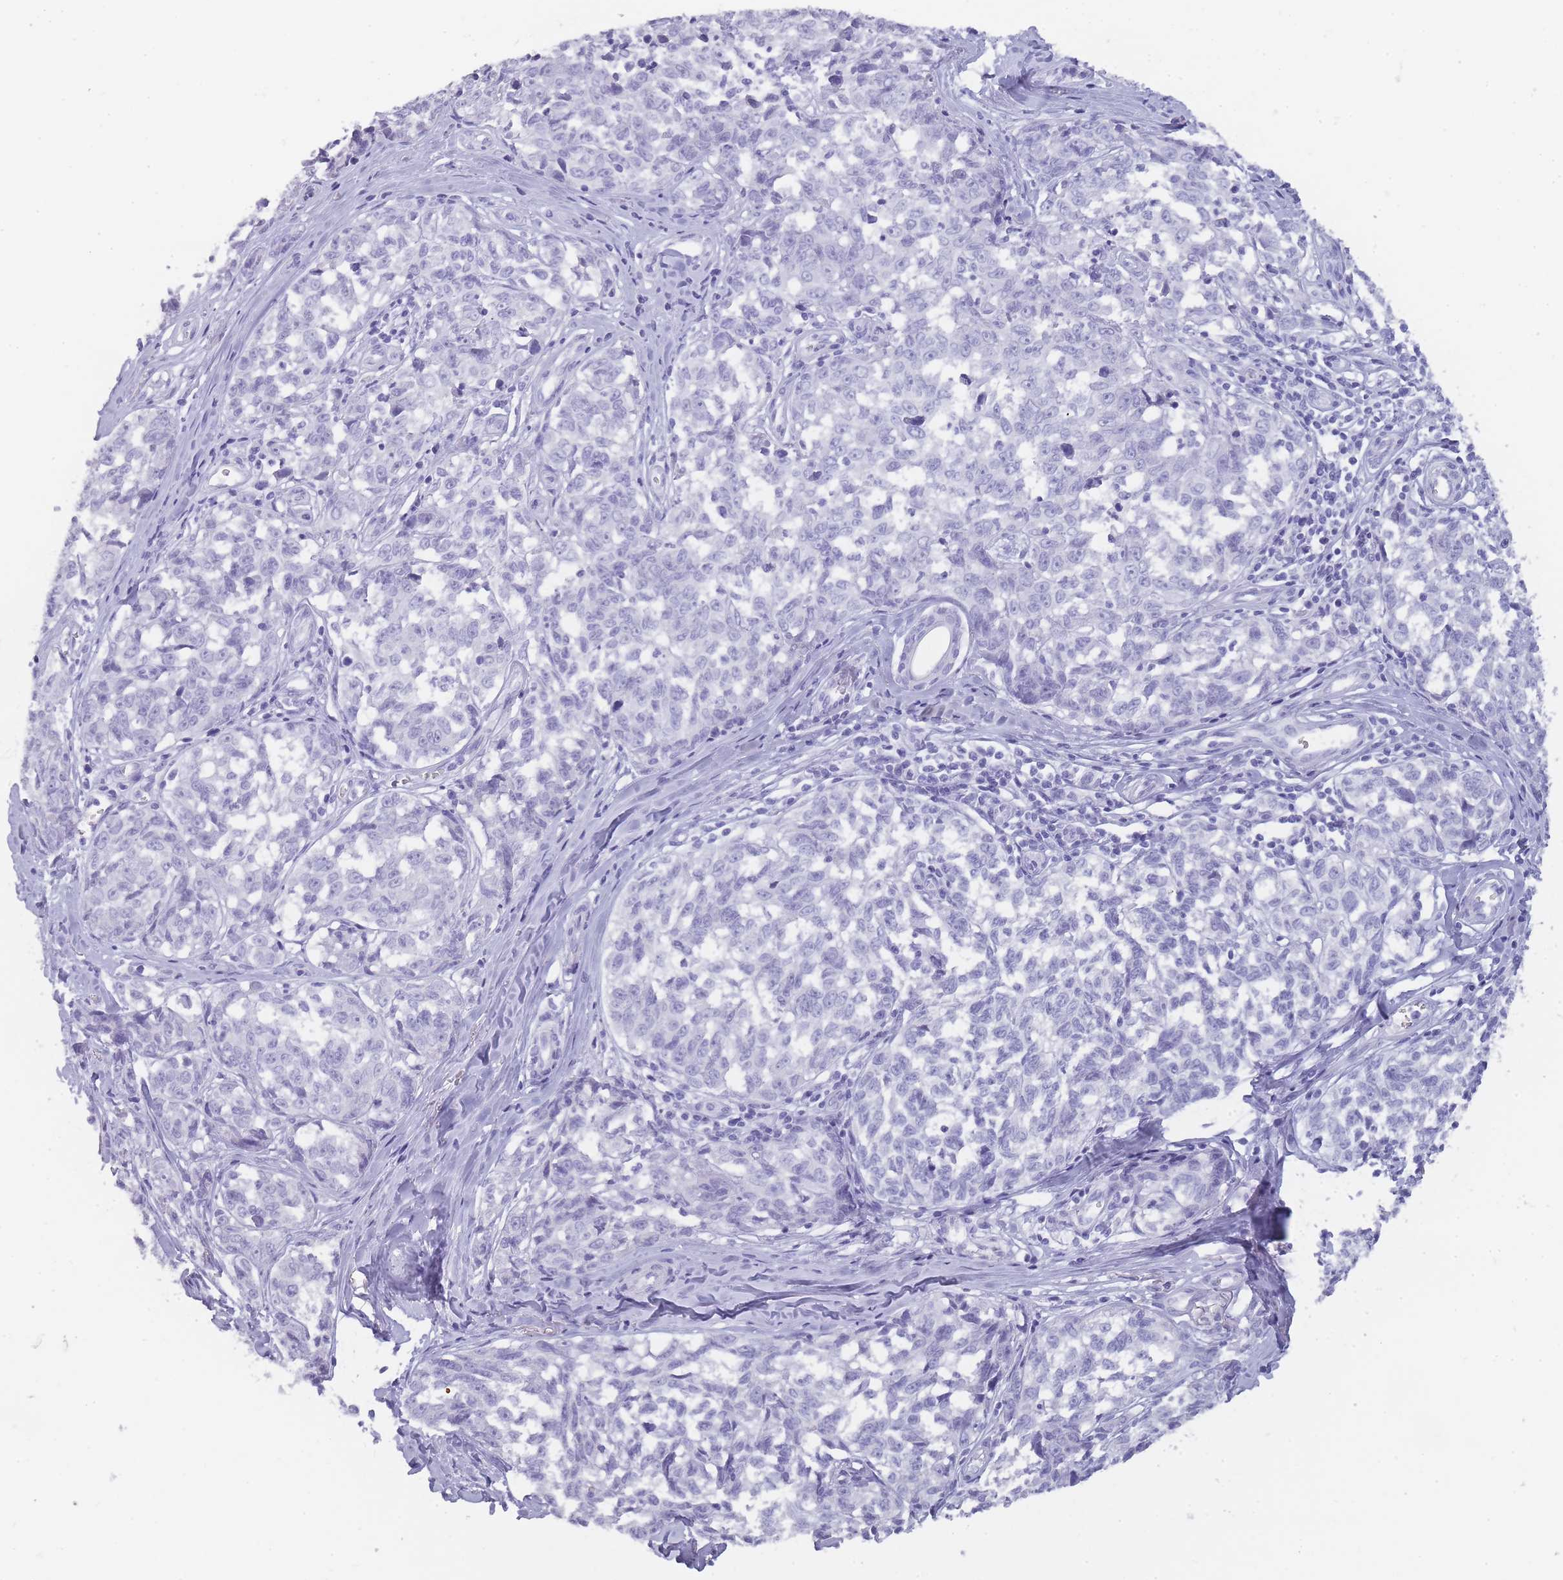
{"staining": {"intensity": "negative", "quantity": "none", "location": "none"}, "tissue": "melanoma", "cell_type": "Tumor cells", "image_type": "cancer", "snomed": [{"axis": "morphology", "description": "Normal tissue, NOS"}, {"axis": "morphology", "description": "Malignant melanoma, NOS"}, {"axis": "topography", "description": "Skin"}], "caption": "Tumor cells show no significant protein positivity in melanoma.", "gene": "TCP11", "patient": {"sex": "female", "age": 64}}